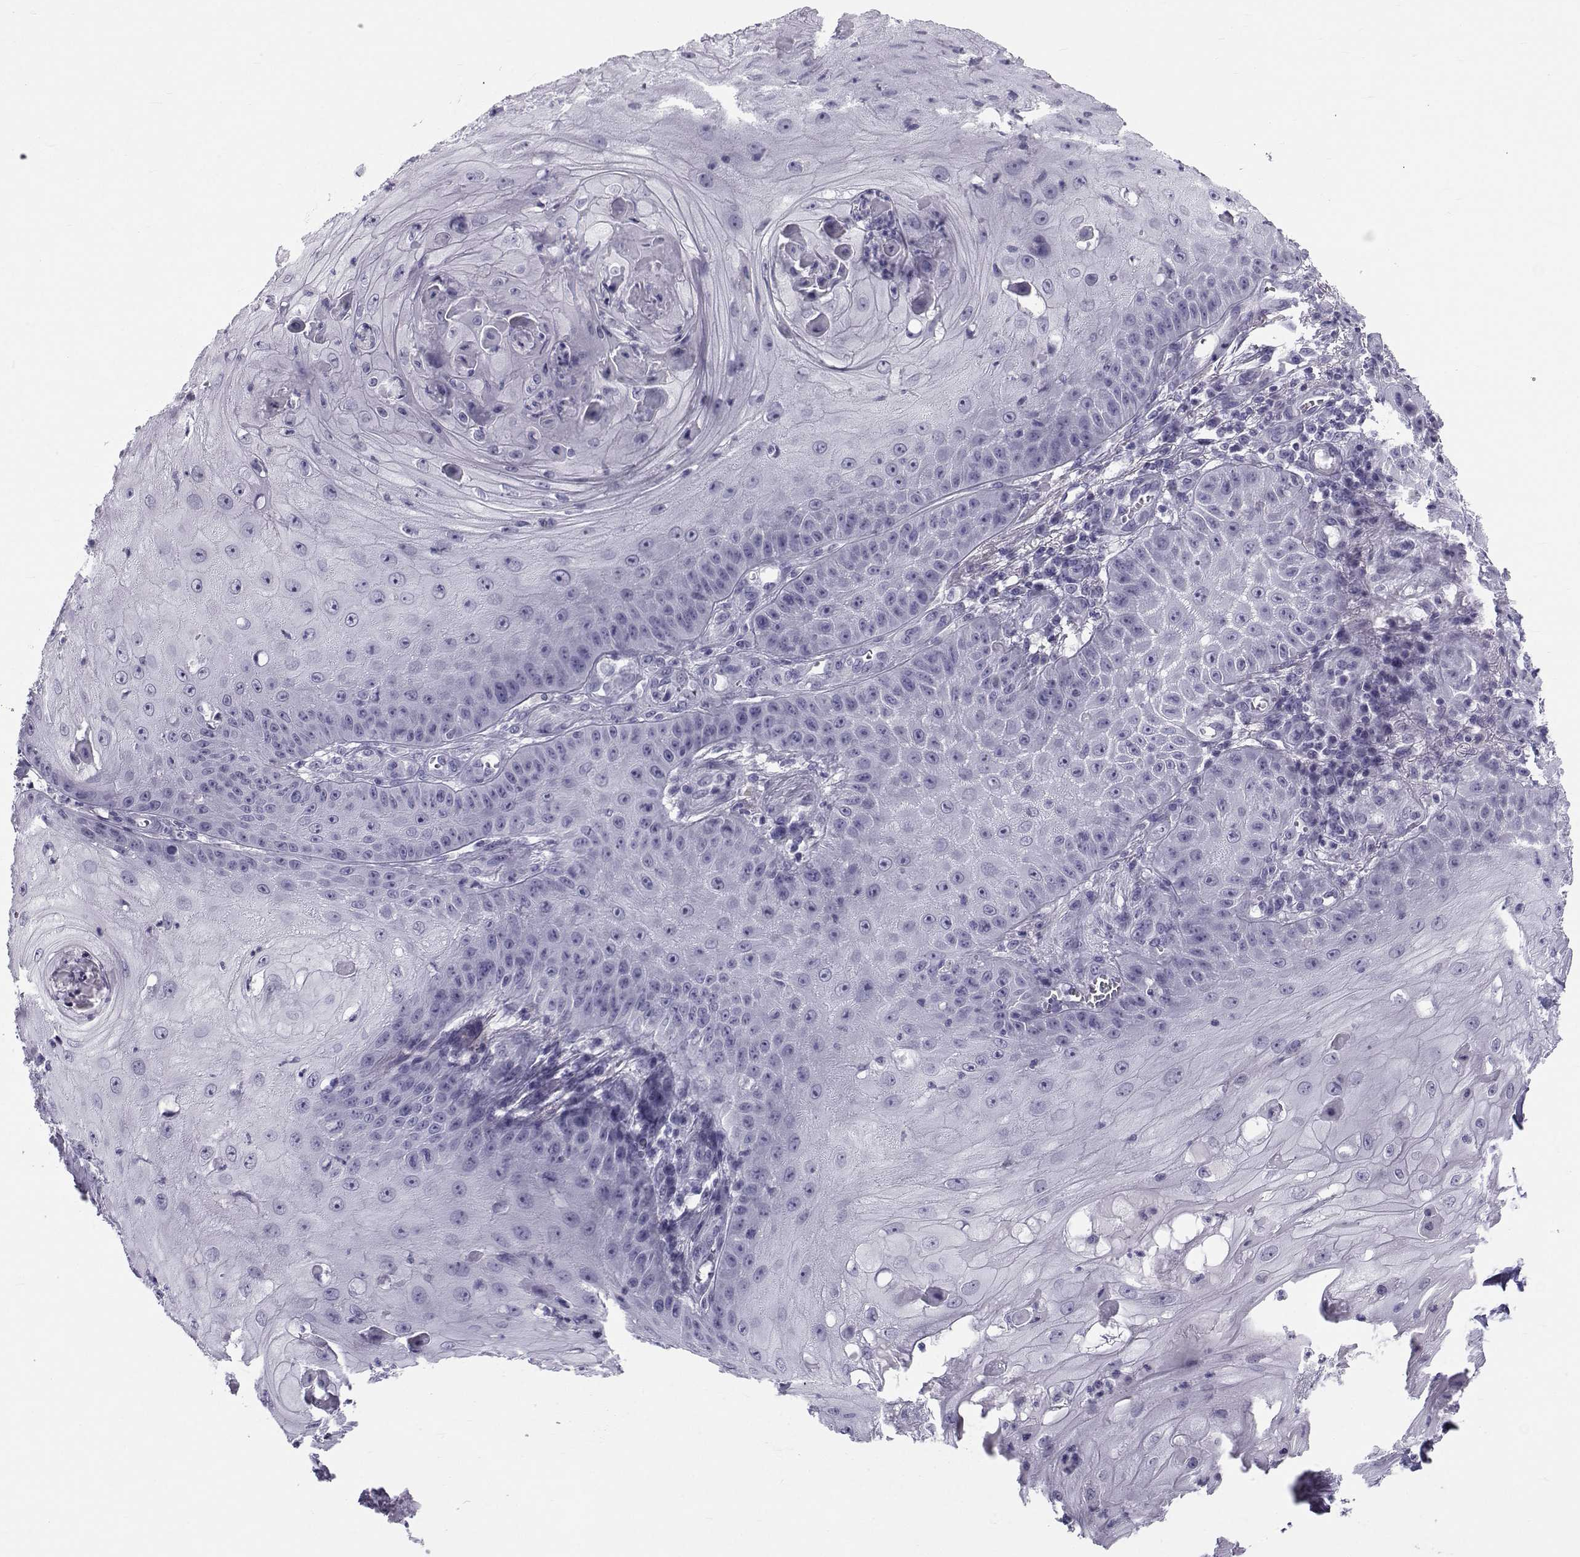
{"staining": {"intensity": "negative", "quantity": "none", "location": "none"}, "tissue": "skin cancer", "cell_type": "Tumor cells", "image_type": "cancer", "snomed": [{"axis": "morphology", "description": "Squamous cell carcinoma, NOS"}, {"axis": "topography", "description": "Skin"}], "caption": "Immunohistochemistry photomicrograph of human skin squamous cell carcinoma stained for a protein (brown), which demonstrates no staining in tumor cells.", "gene": "SPANXD", "patient": {"sex": "male", "age": 70}}